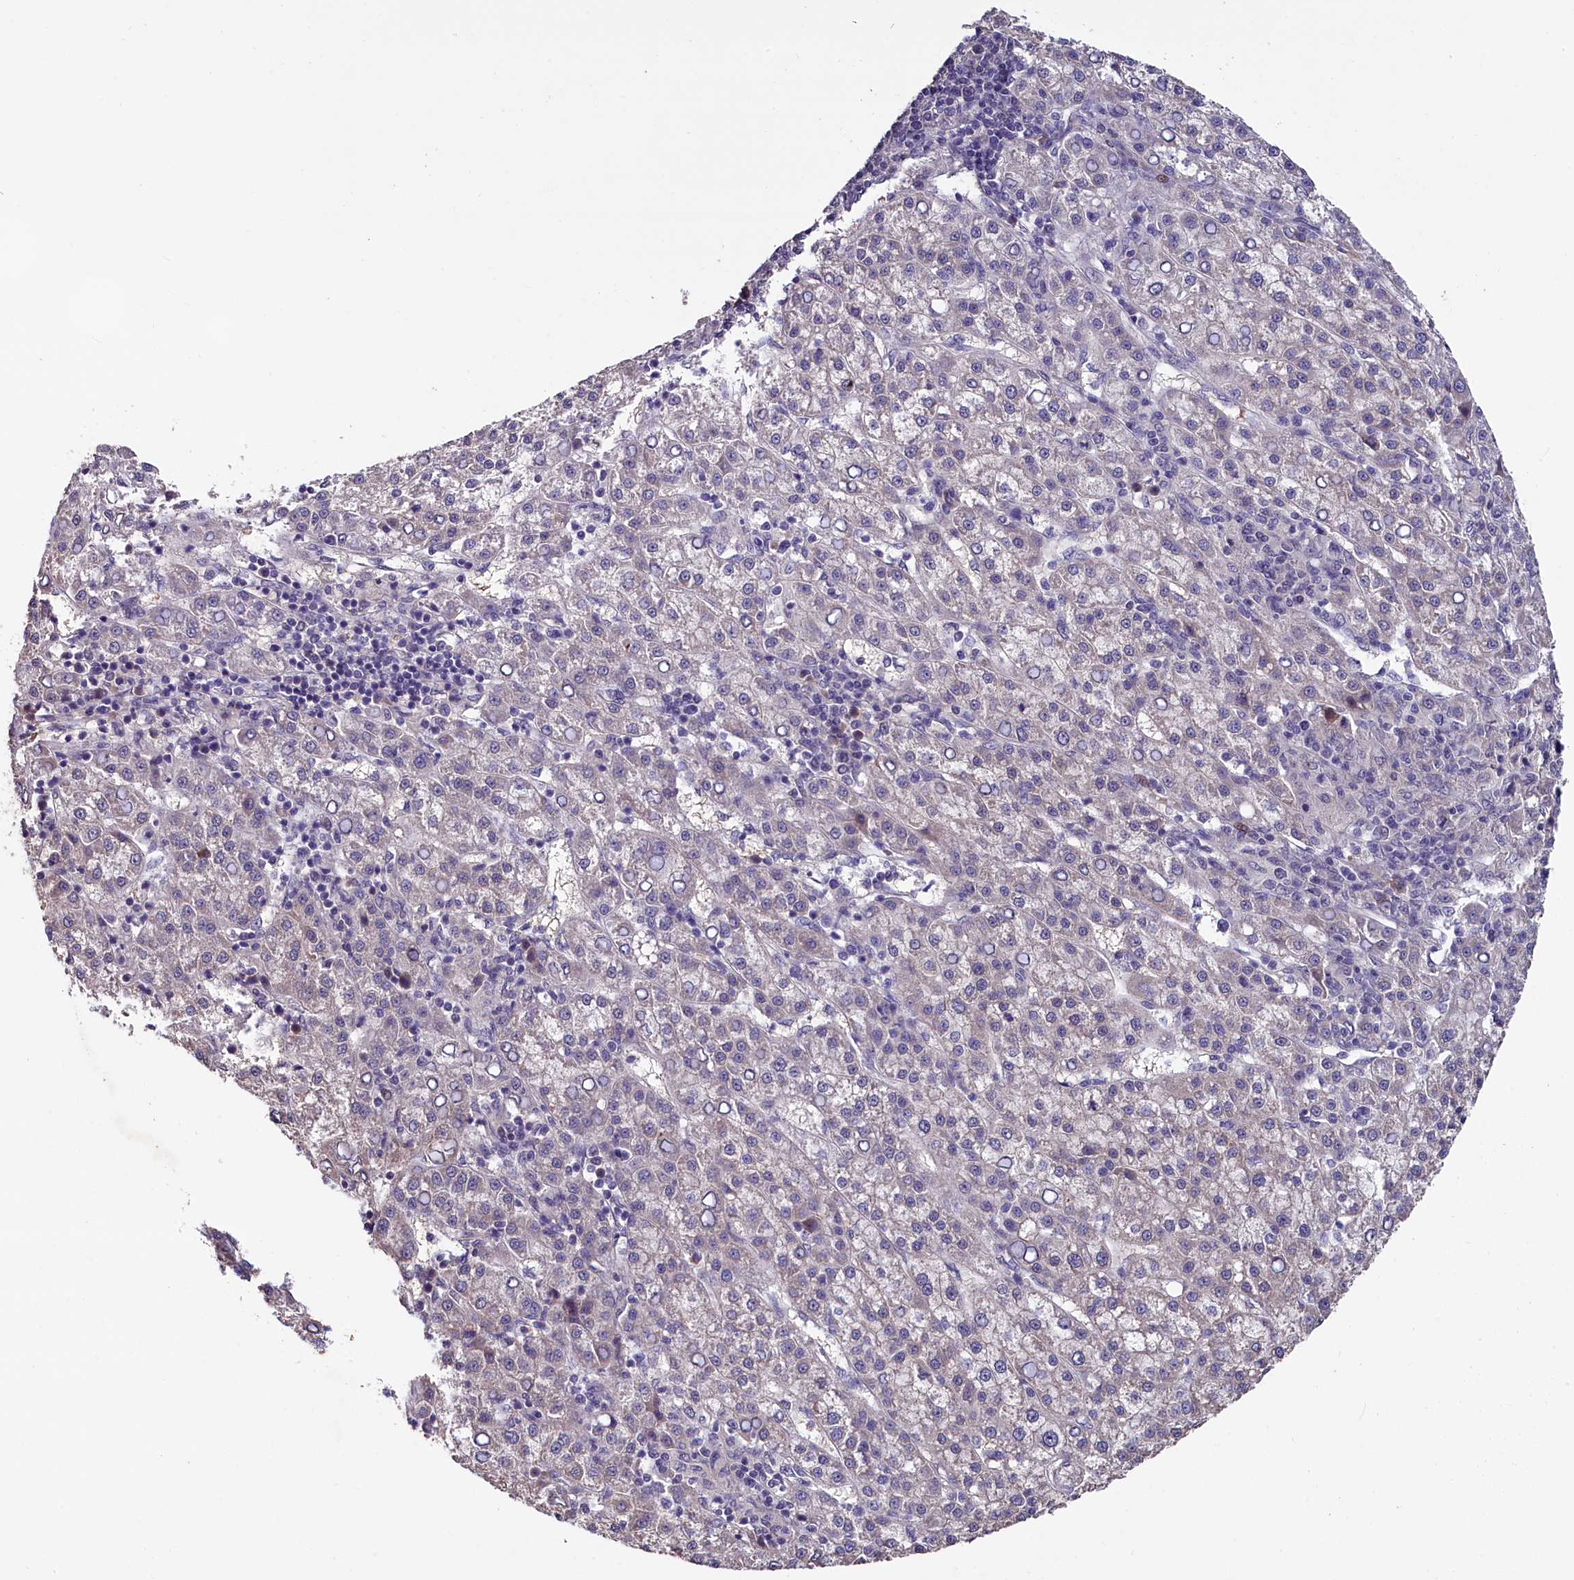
{"staining": {"intensity": "negative", "quantity": "none", "location": "none"}, "tissue": "liver cancer", "cell_type": "Tumor cells", "image_type": "cancer", "snomed": [{"axis": "morphology", "description": "Carcinoma, Hepatocellular, NOS"}, {"axis": "topography", "description": "Liver"}], "caption": "DAB immunohistochemical staining of human hepatocellular carcinoma (liver) displays no significant expression in tumor cells.", "gene": "SLC39A6", "patient": {"sex": "female", "age": 58}}